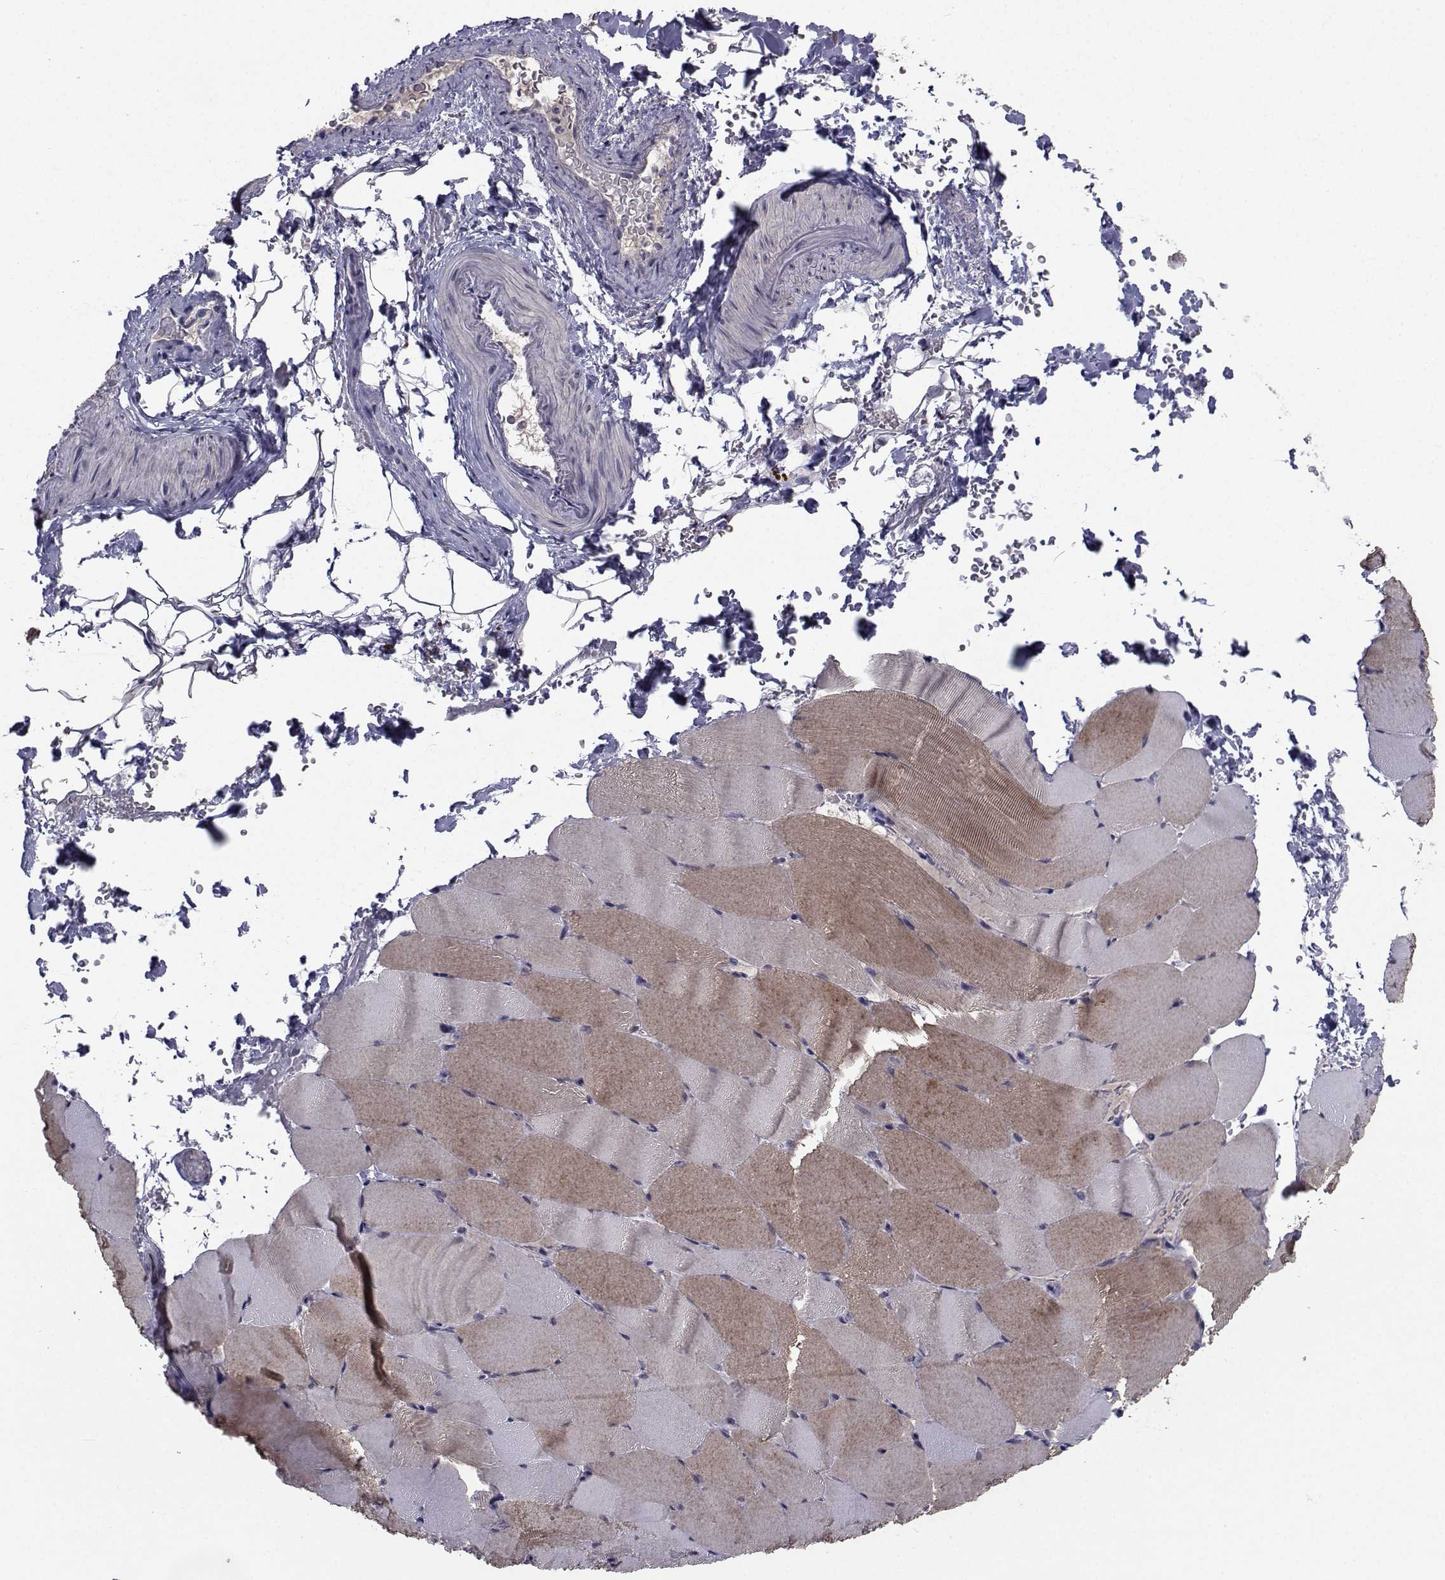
{"staining": {"intensity": "moderate", "quantity": "25%-75%", "location": "cytoplasmic/membranous"}, "tissue": "skeletal muscle", "cell_type": "Myocytes", "image_type": "normal", "snomed": [{"axis": "morphology", "description": "Normal tissue, NOS"}, {"axis": "topography", "description": "Skeletal muscle"}], "caption": "Skeletal muscle was stained to show a protein in brown. There is medium levels of moderate cytoplasmic/membranous expression in about 25%-75% of myocytes. The protein is stained brown, and the nuclei are stained in blue (DAB (3,3'-diaminobenzidine) IHC with brightfield microscopy, high magnification).", "gene": "CYP2S1", "patient": {"sex": "female", "age": 37}}